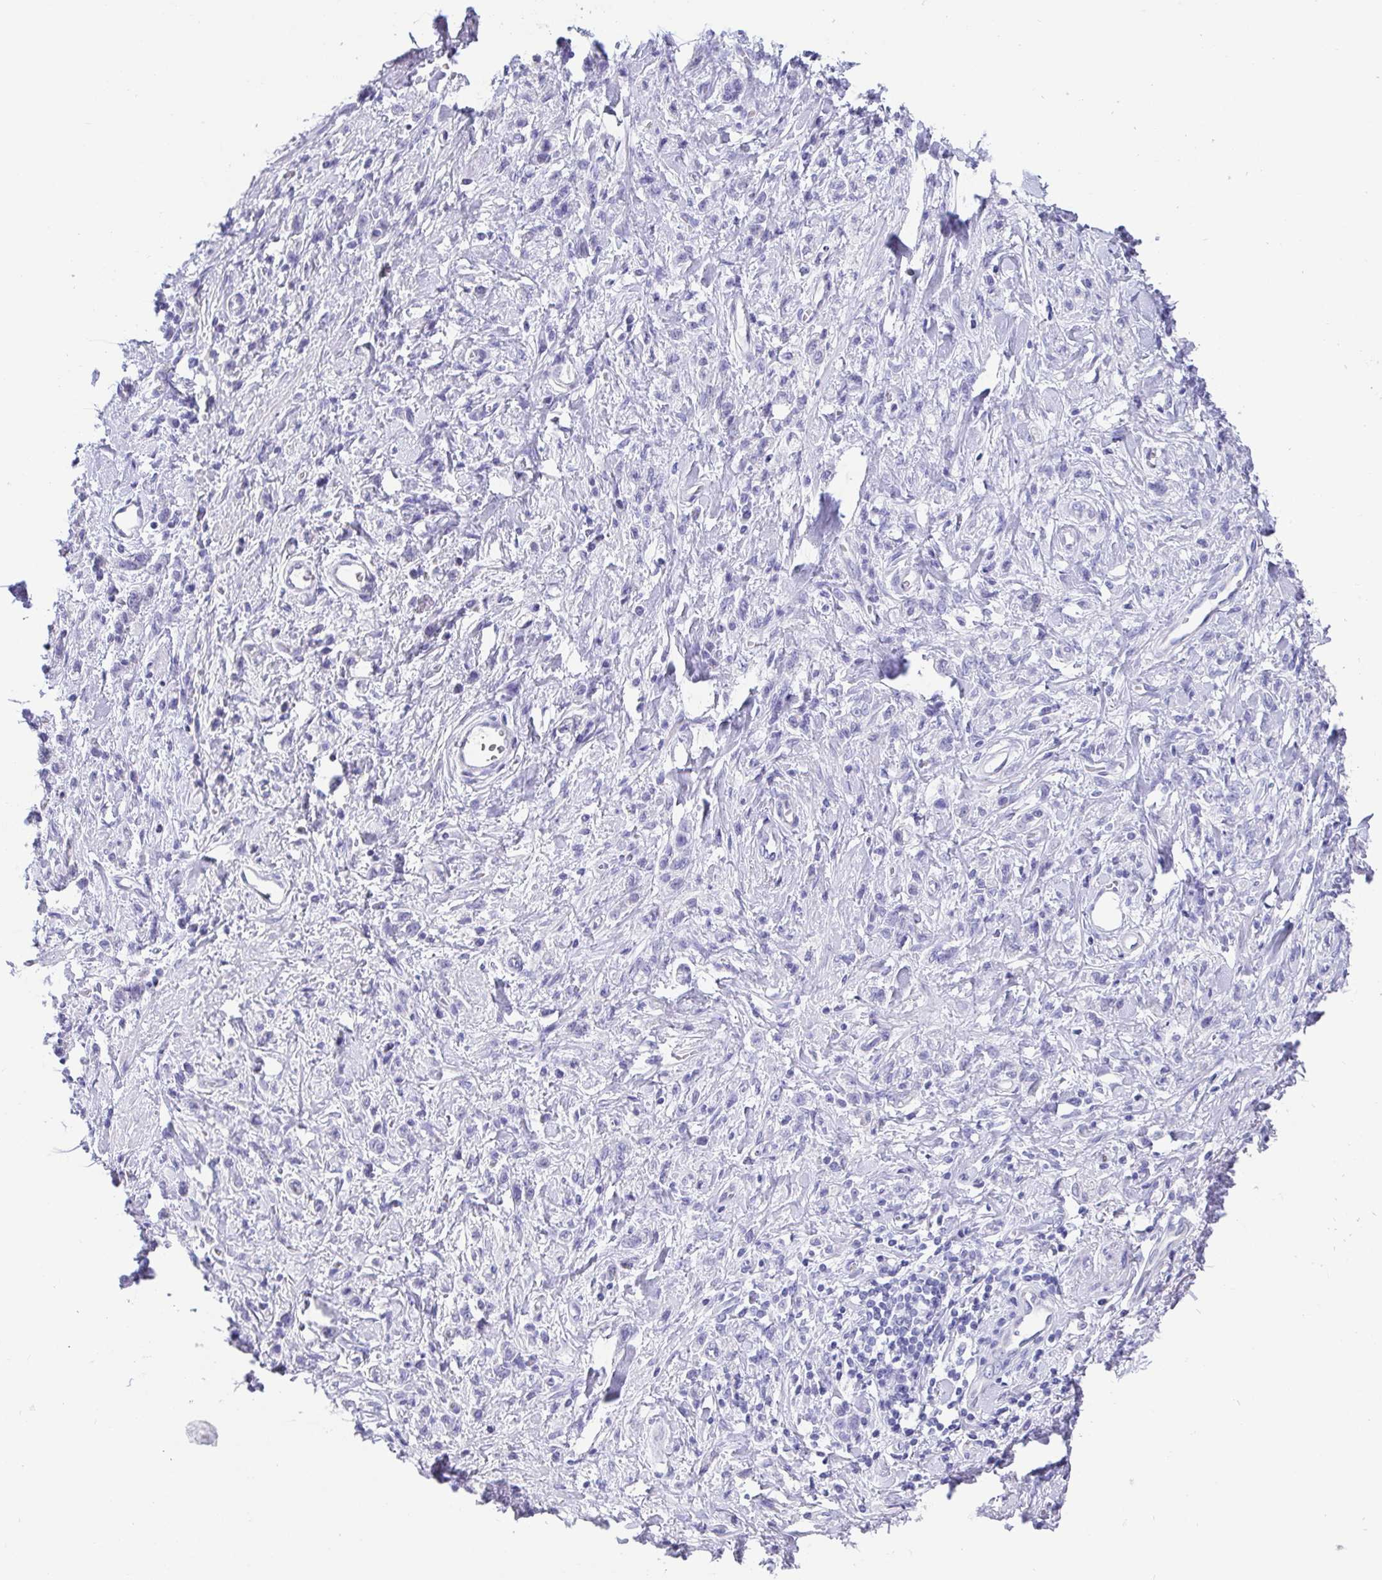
{"staining": {"intensity": "negative", "quantity": "none", "location": "none"}, "tissue": "stomach cancer", "cell_type": "Tumor cells", "image_type": "cancer", "snomed": [{"axis": "morphology", "description": "Adenocarcinoma, NOS"}, {"axis": "topography", "description": "Stomach"}], "caption": "This is an immunohistochemistry (IHC) micrograph of human adenocarcinoma (stomach). There is no expression in tumor cells.", "gene": "SCGN", "patient": {"sex": "male", "age": 77}}